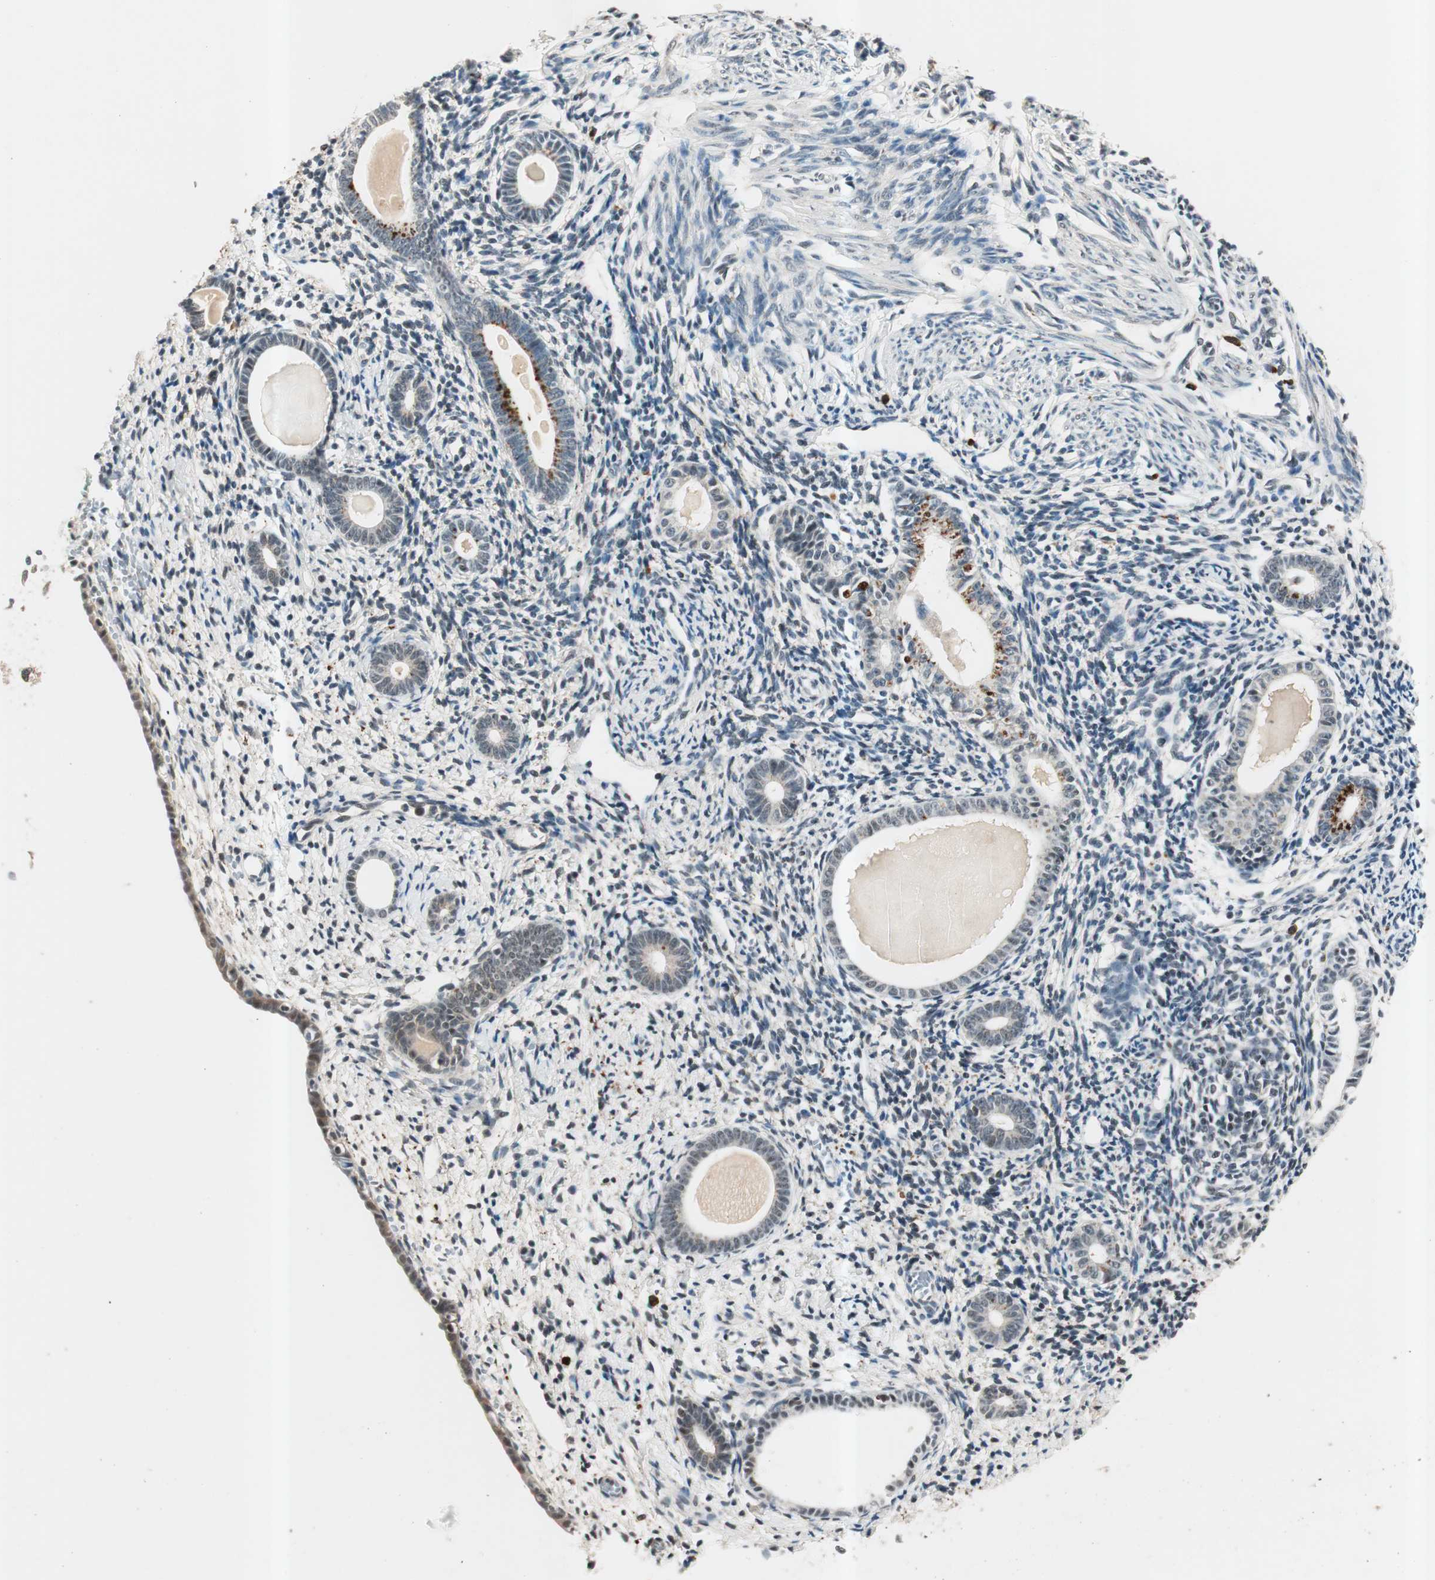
{"staining": {"intensity": "weak", "quantity": "25%-75%", "location": "nuclear"}, "tissue": "endometrium", "cell_type": "Cells in endometrial stroma", "image_type": "normal", "snomed": [{"axis": "morphology", "description": "Normal tissue, NOS"}, {"axis": "topography", "description": "Endometrium"}], "caption": "The micrograph reveals immunohistochemical staining of unremarkable endometrium. There is weak nuclear expression is appreciated in approximately 25%-75% of cells in endometrial stroma. (DAB (3,3'-diaminobenzidine) = brown stain, brightfield microscopy at high magnification).", "gene": "NFRKB", "patient": {"sex": "female", "age": 71}}